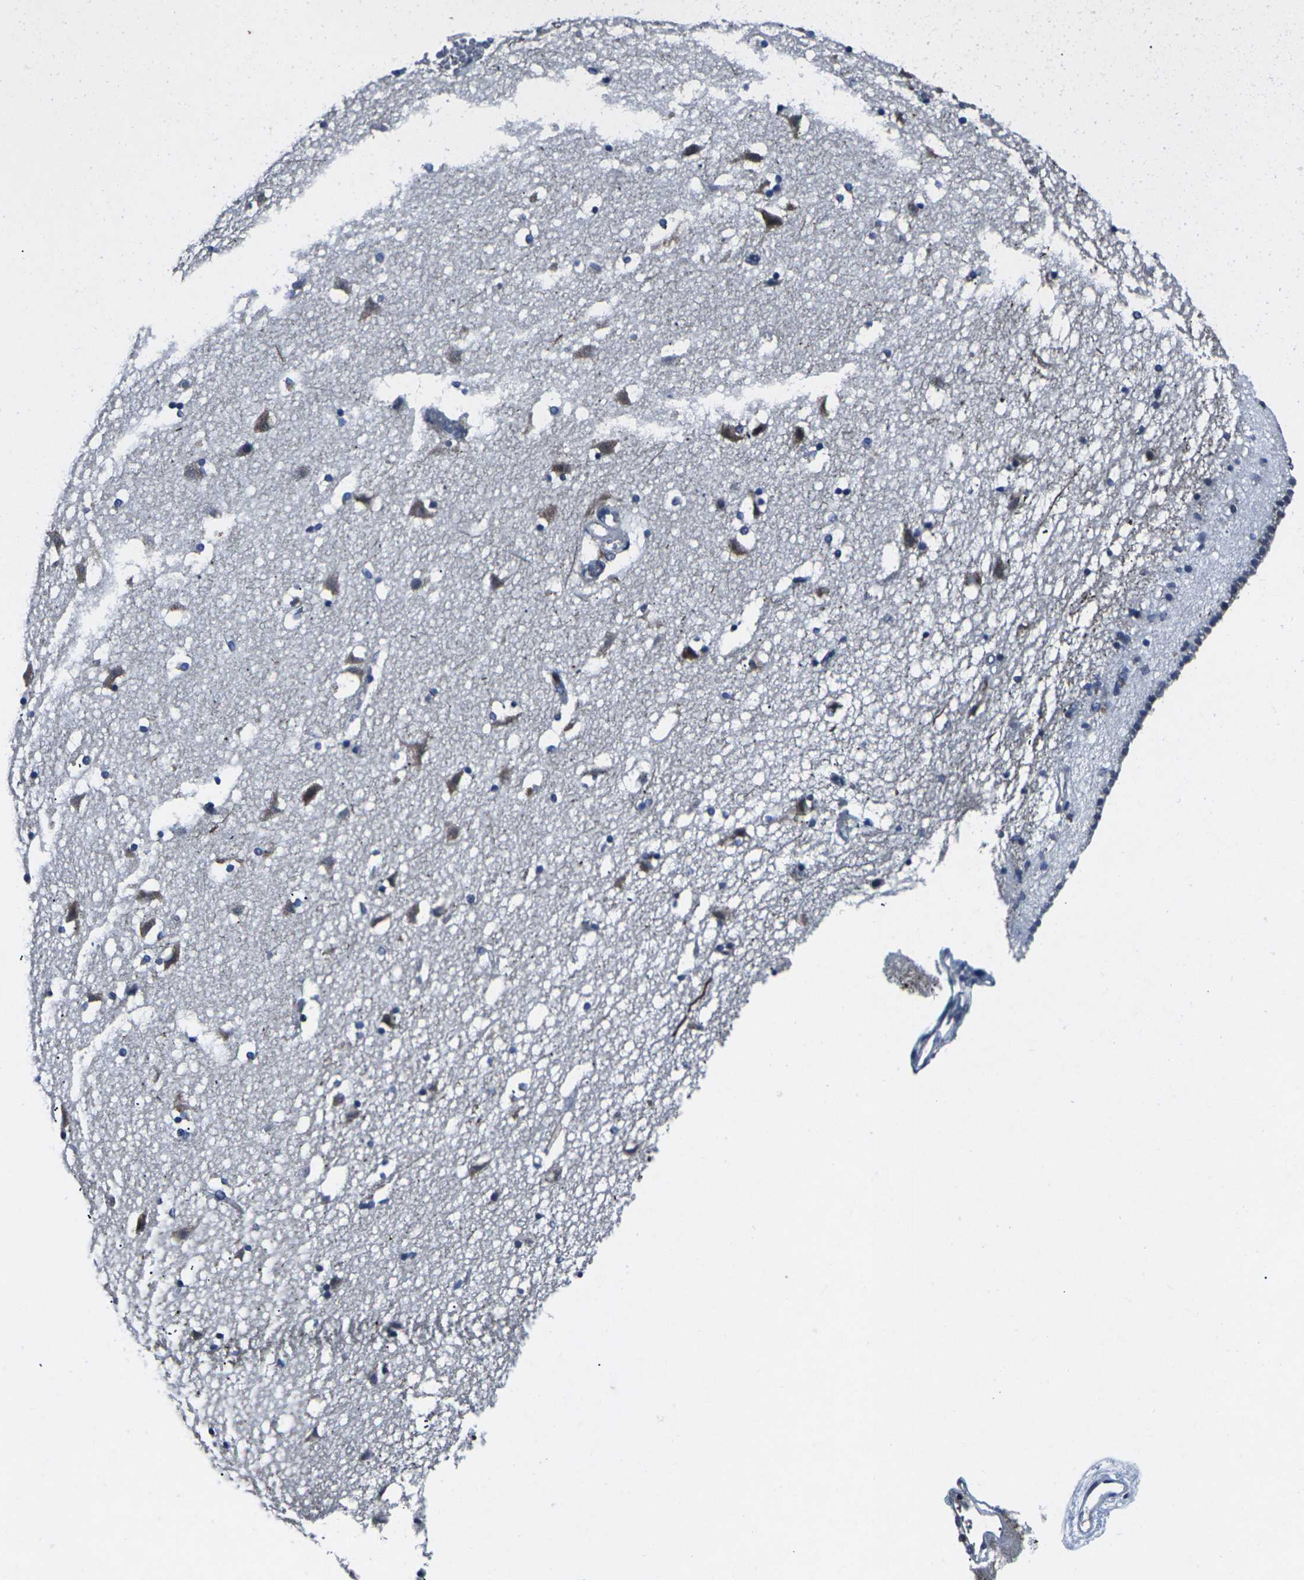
{"staining": {"intensity": "strong", "quantity": "<25%", "location": "cytoplasmic/membranous"}, "tissue": "caudate", "cell_type": "Glial cells", "image_type": "normal", "snomed": [{"axis": "morphology", "description": "Normal tissue, NOS"}, {"axis": "topography", "description": "Lateral ventricle wall"}], "caption": "Caudate stained with DAB (3,3'-diaminobenzidine) IHC exhibits medium levels of strong cytoplasmic/membranous expression in about <25% of glial cells.", "gene": "STAT4", "patient": {"sex": "male", "age": 45}}